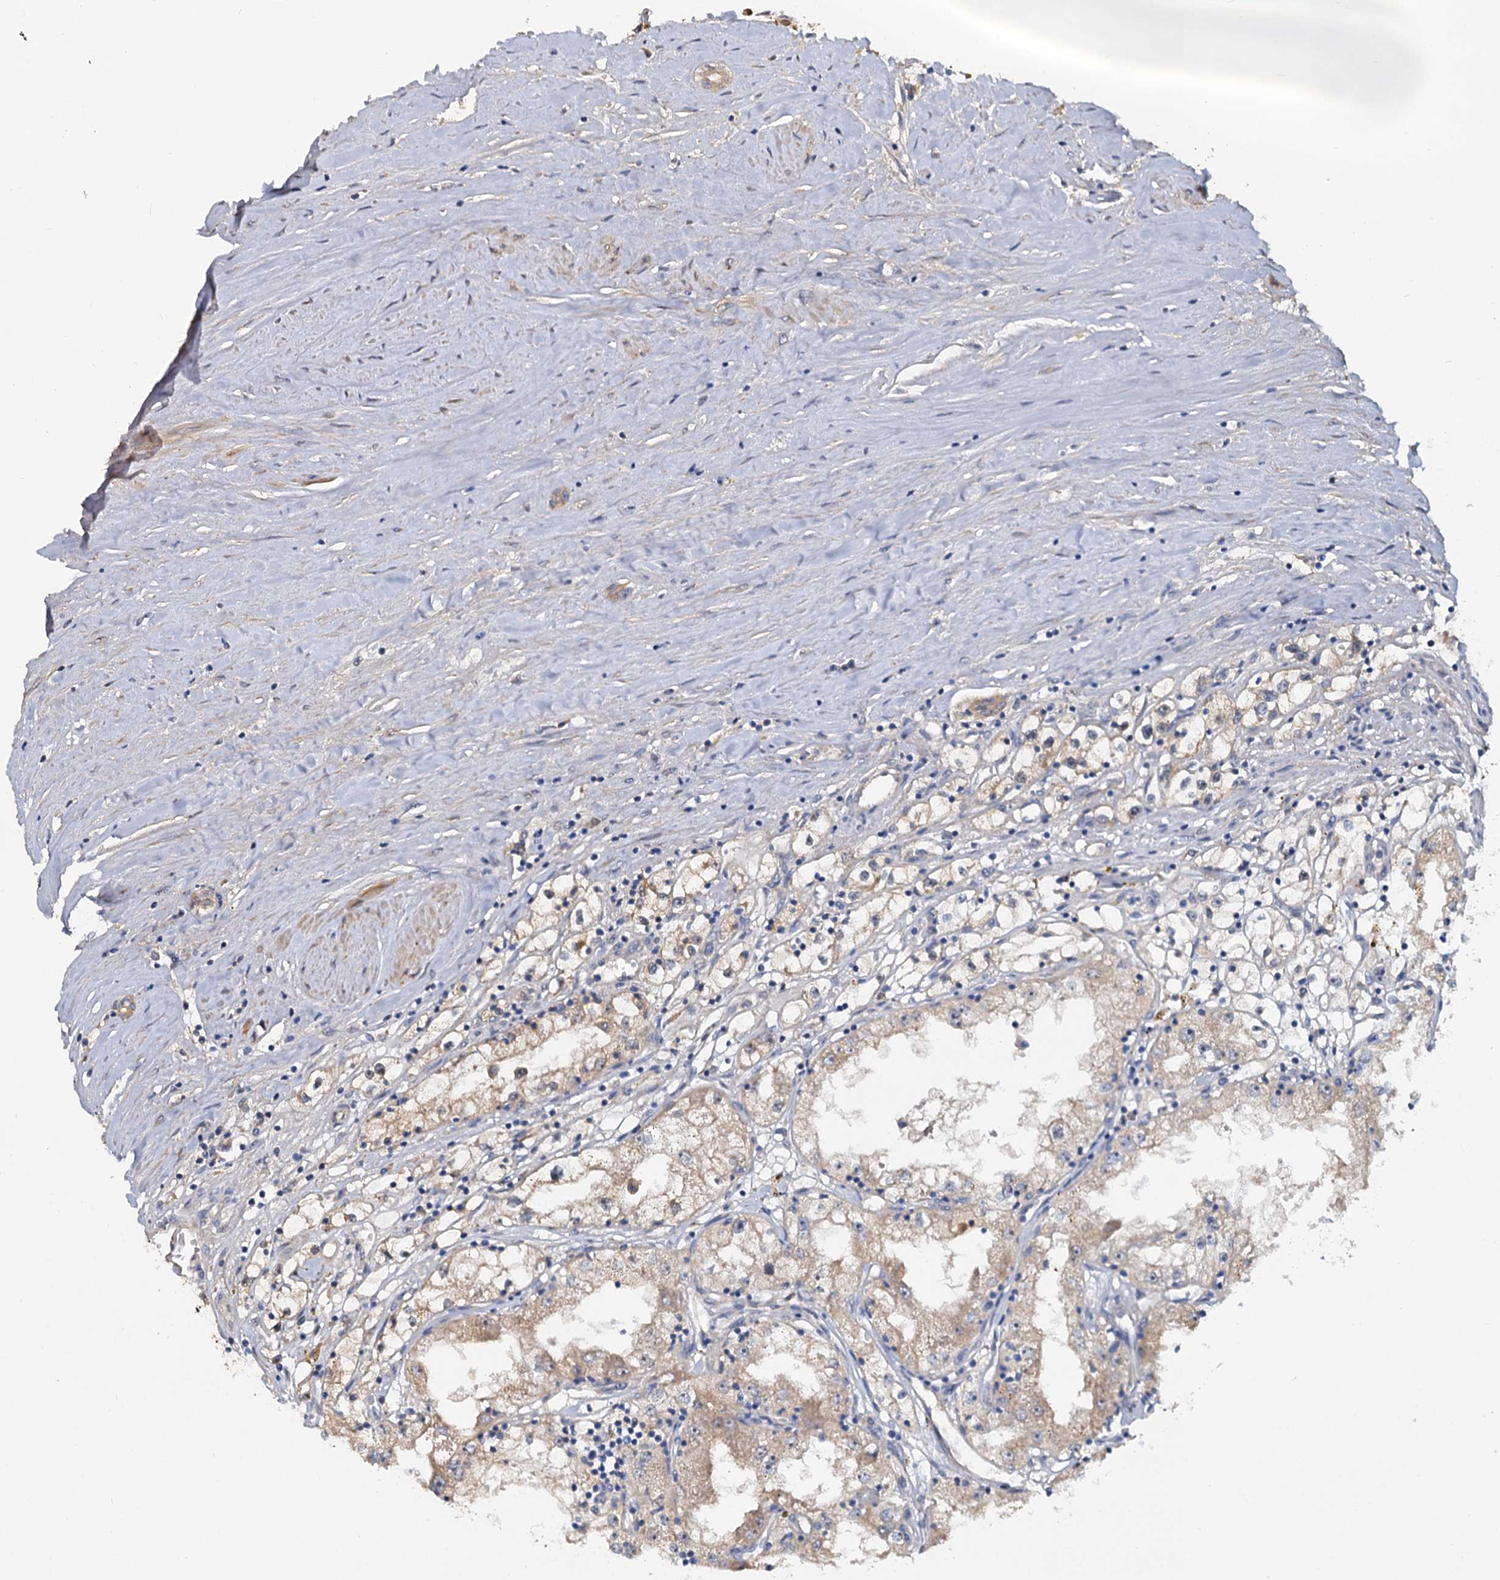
{"staining": {"intensity": "weak", "quantity": "25%-75%", "location": "cytoplasmic/membranous"}, "tissue": "renal cancer", "cell_type": "Tumor cells", "image_type": "cancer", "snomed": [{"axis": "morphology", "description": "Adenocarcinoma, NOS"}, {"axis": "topography", "description": "Kidney"}], "caption": "Renal cancer (adenocarcinoma) stained for a protein (brown) exhibits weak cytoplasmic/membranous positive expression in about 25%-75% of tumor cells.", "gene": "SNX15", "patient": {"sex": "male", "age": 56}}